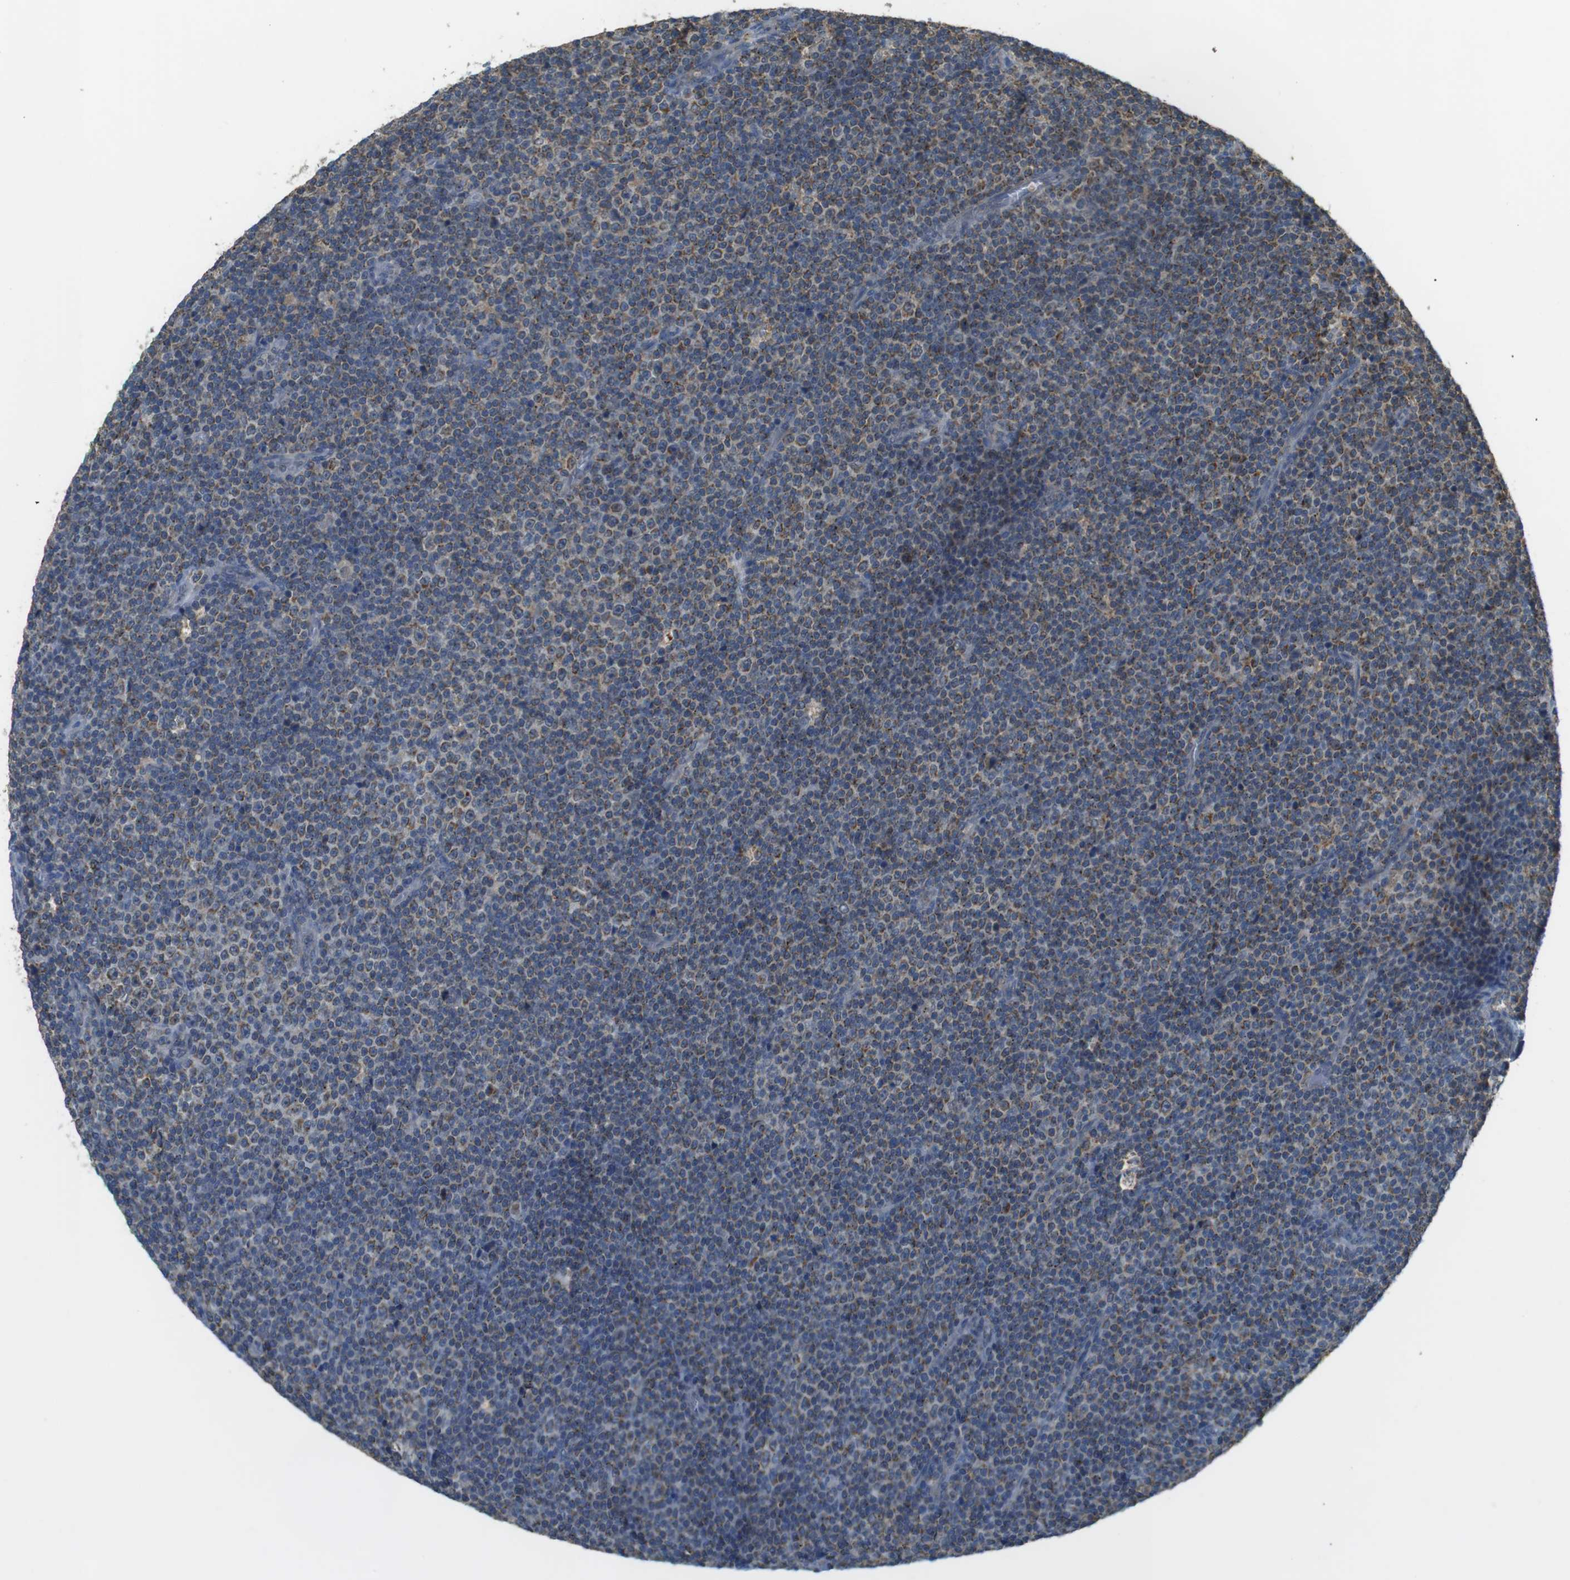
{"staining": {"intensity": "moderate", "quantity": "<25%", "location": "cytoplasmic/membranous"}, "tissue": "lymphoma", "cell_type": "Tumor cells", "image_type": "cancer", "snomed": [{"axis": "morphology", "description": "Malignant lymphoma, non-Hodgkin's type, Low grade"}, {"axis": "topography", "description": "Lymph node"}], "caption": "Lymphoma stained for a protein displays moderate cytoplasmic/membranous positivity in tumor cells.", "gene": "BRI3BP", "patient": {"sex": "female", "age": 67}}